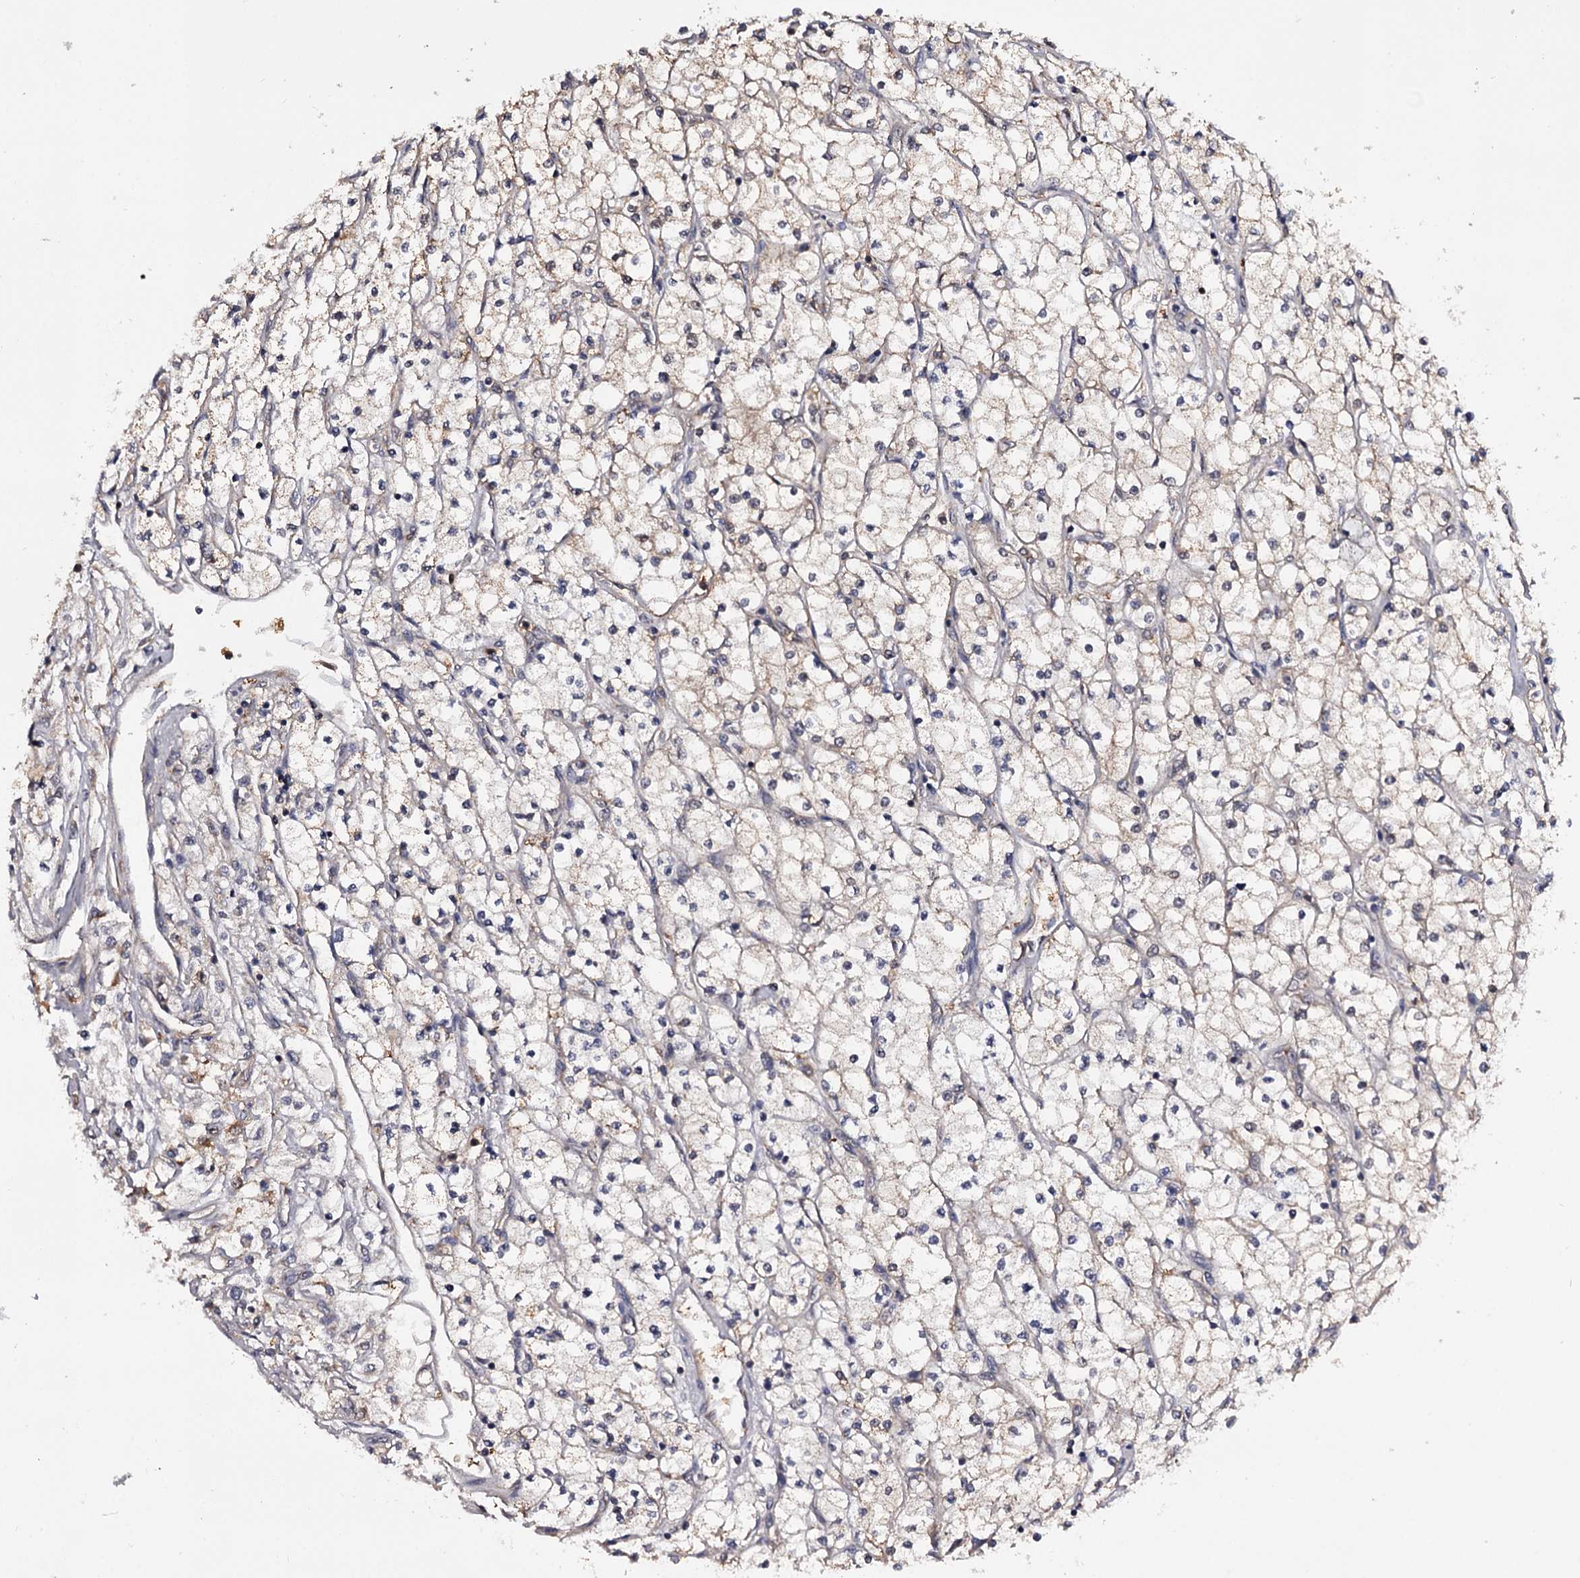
{"staining": {"intensity": "weak", "quantity": "<25%", "location": "cytoplasmic/membranous"}, "tissue": "renal cancer", "cell_type": "Tumor cells", "image_type": "cancer", "snomed": [{"axis": "morphology", "description": "Adenocarcinoma, NOS"}, {"axis": "topography", "description": "Kidney"}], "caption": "High power microscopy image of an immunohistochemistry image of renal cancer (adenocarcinoma), revealing no significant expression in tumor cells.", "gene": "GSTO1", "patient": {"sex": "male", "age": 80}}